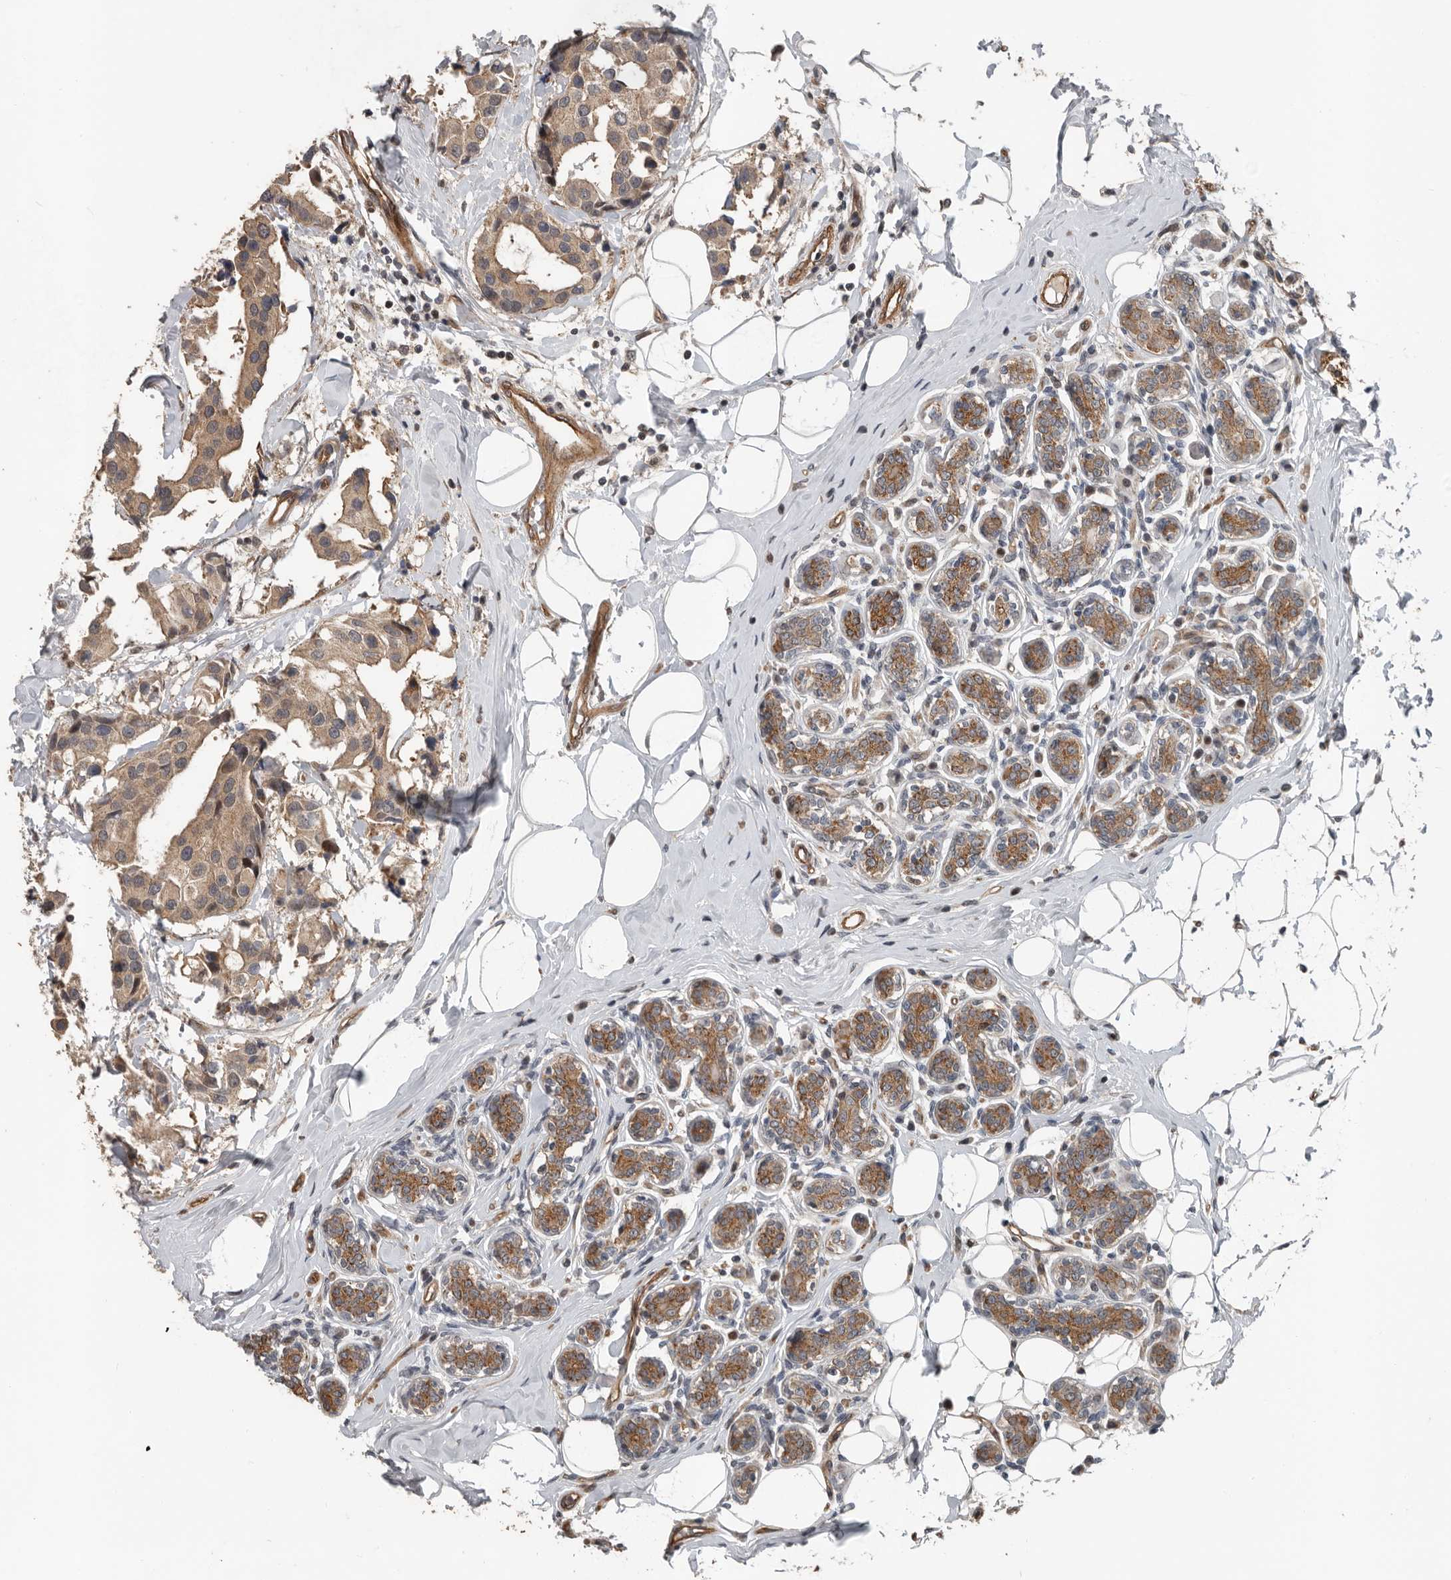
{"staining": {"intensity": "moderate", "quantity": ">75%", "location": "cytoplasmic/membranous"}, "tissue": "breast cancer", "cell_type": "Tumor cells", "image_type": "cancer", "snomed": [{"axis": "morphology", "description": "Normal tissue, NOS"}, {"axis": "morphology", "description": "Duct carcinoma"}, {"axis": "topography", "description": "Breast"}], "caption": "Moderate cytoplasmic/membranous protein staining is identified in about >75% of tumor cells in breast cancer.", "gene": "YOD1", "patient": {"sex": "female", "age": 39}}